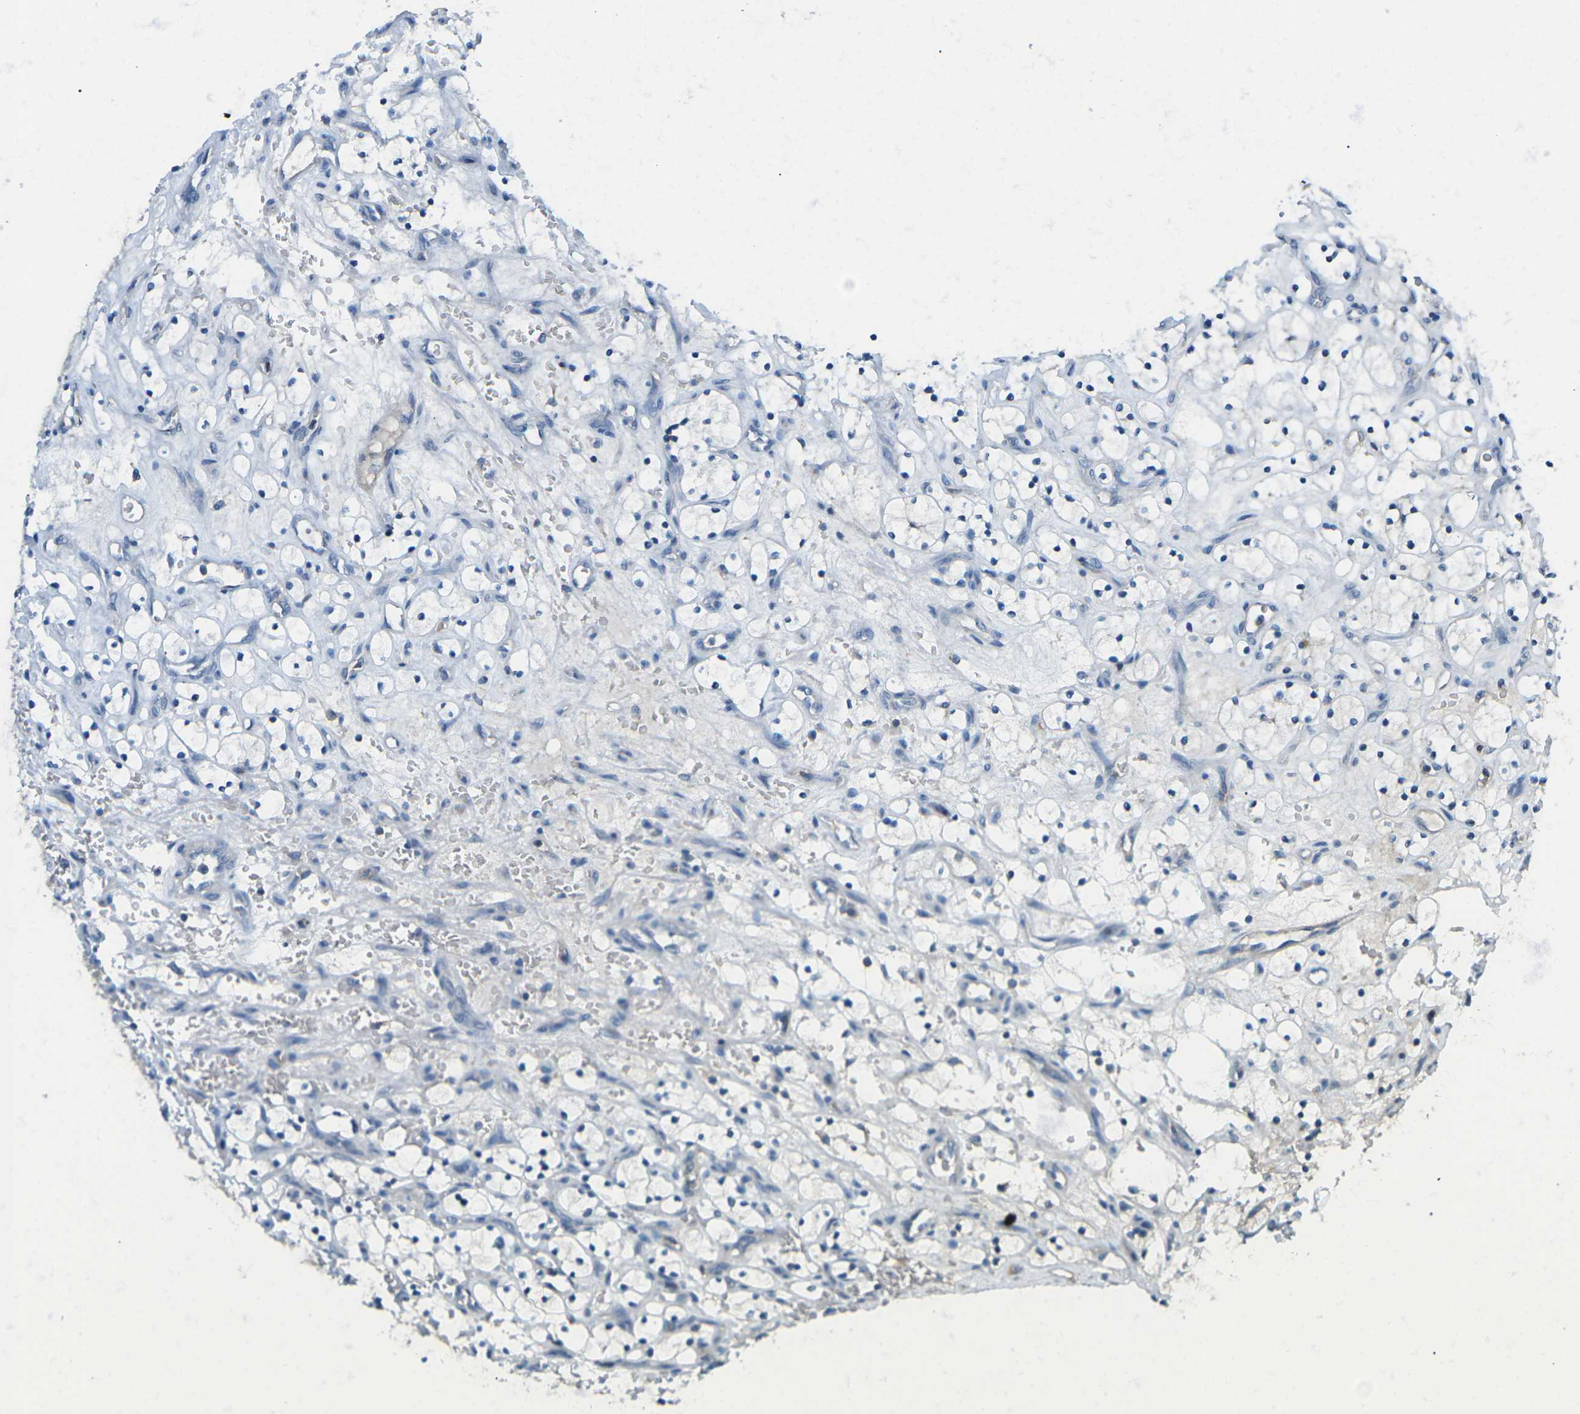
{"staining": {"intensity": "negative", "quantity": "none", "location": "none"}, "tissue": "renal cancer", "cell_type": "Tumor cells", "image_type": "cancer", "snomed": [{"axis": "morphology", "description": "Adenocarcinoma, NOS"}, {"axis": "topography", "description": "Kidney"}], "caption": "Tumor cells are negative for brown protein staining in renal cancer (adenocarcinoma). Brightfield microscopy of IHC stained with DAB (brown) and hematoxylin (blue), captured at high magnification.", "gene": "CD47", "patient": {"sex": "female", "age": 69}}